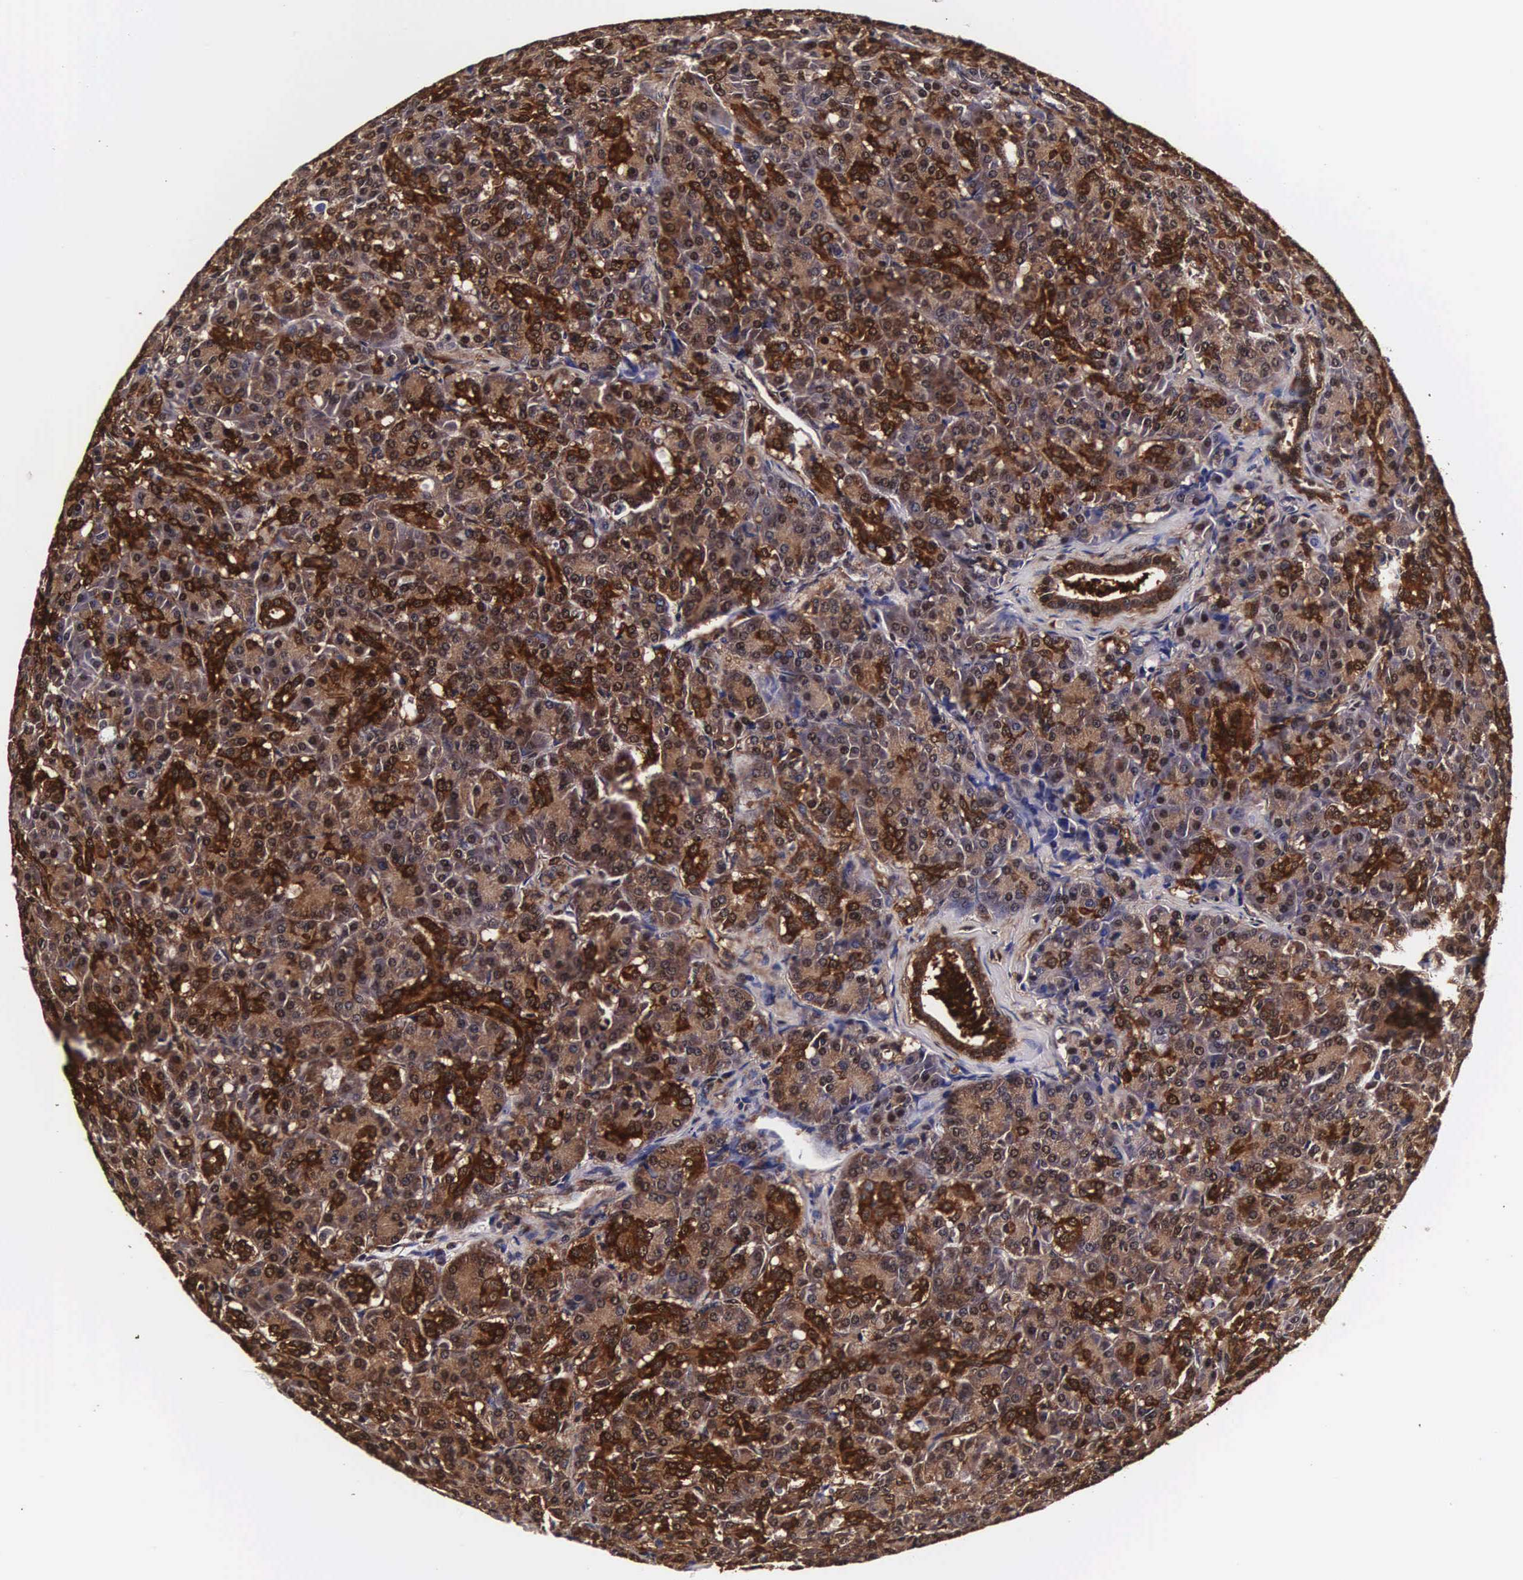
{"staining": {"intensity": "strong", "quantity": ">75%", "location": "cytoplasmic/membranous,nuclear"}, "tissue": "pancreas", "cell_type": "Exocrine glandular cells", "image_type": "normal", "snomed": [{"axis": "morphology", "description": "Normal tissue, NOS"}, {"axis": "topography", "description": "Lymph node"}, {"axis": "topography", "description": "Pancreas"}], "caption": "There is high levels of strong cytoplasmic/membranous,nuclear expression in exocrine glandular cells of benign pancreas, as demonstrated by immunohistochemical staining (brown color).", "gene": "TECPR2", "patient": {"sex": "male", "age": 59}}